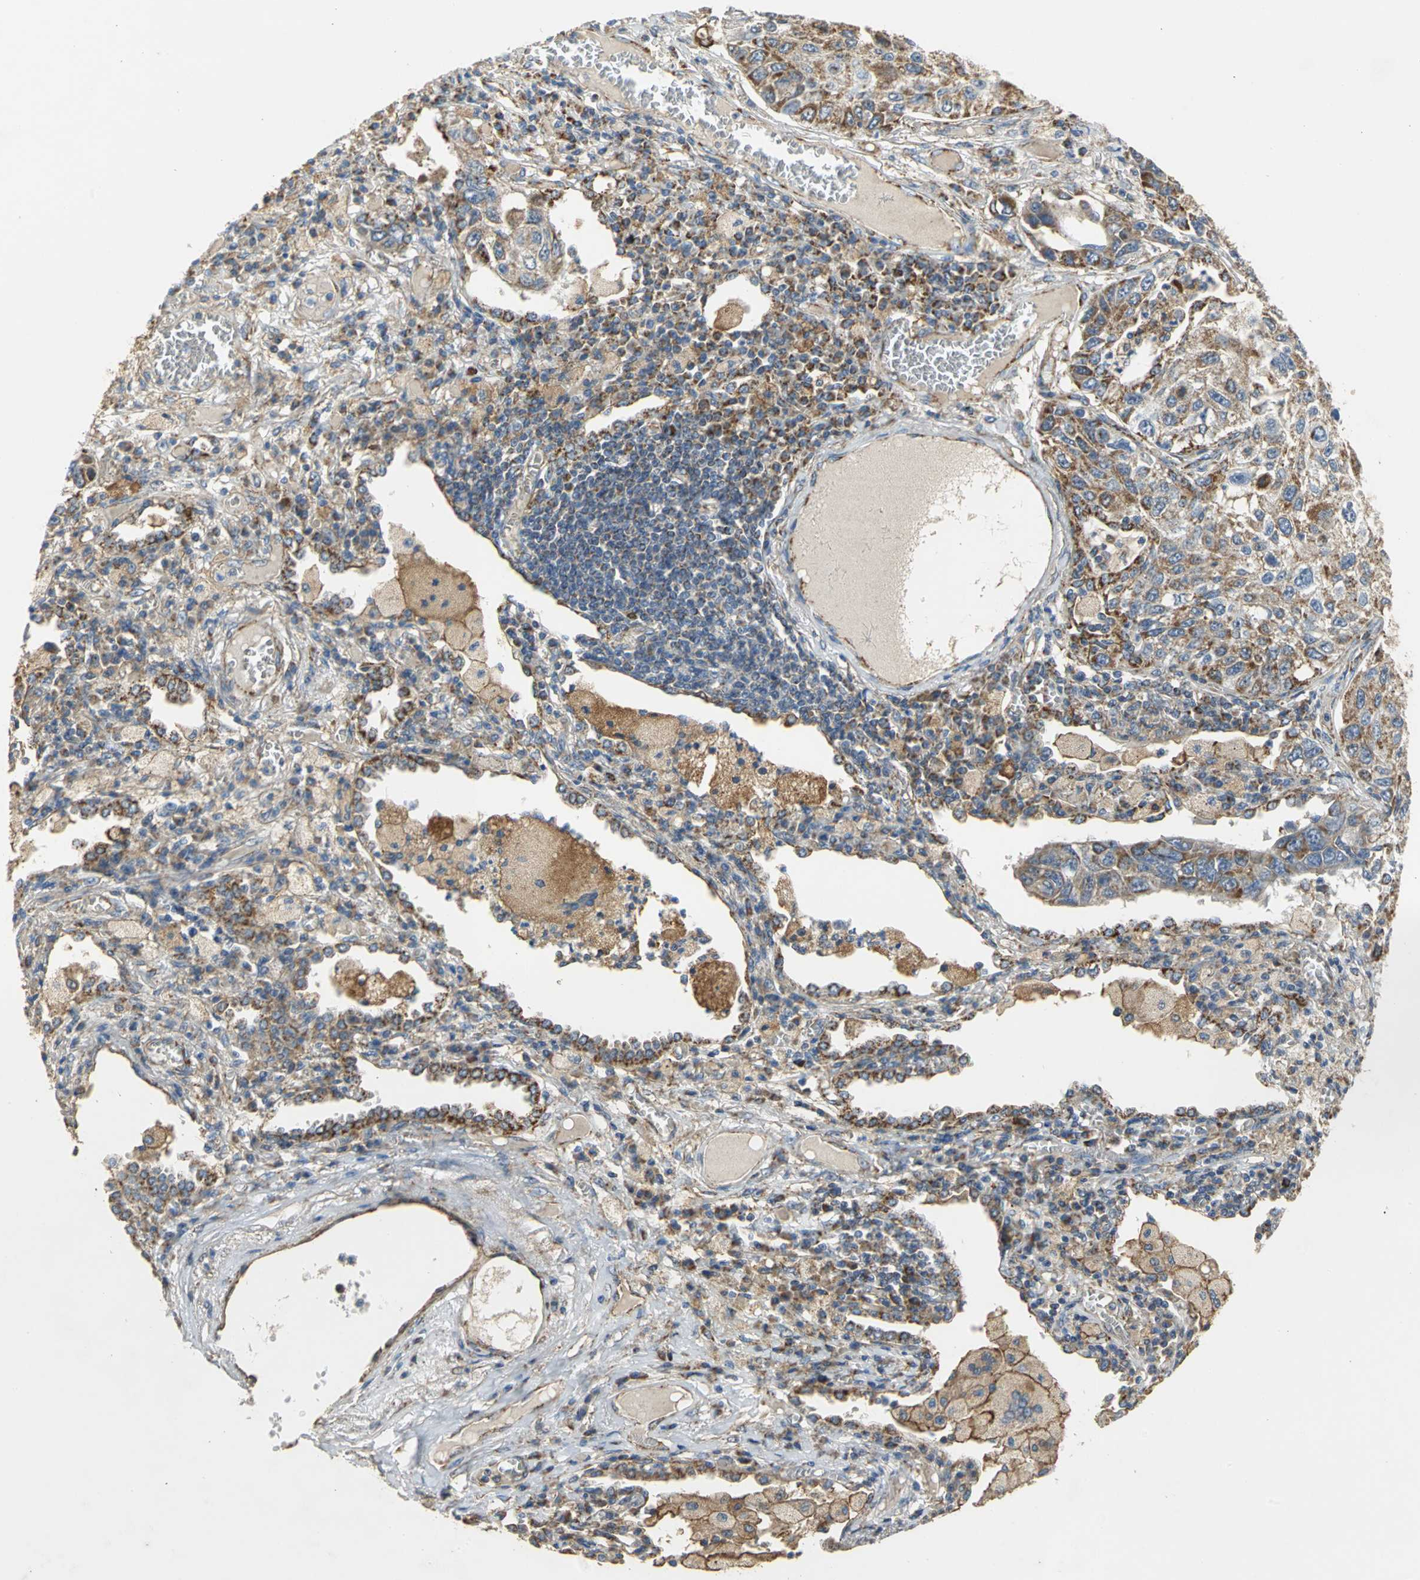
{"staining": {"intensity": "moderate", "quantity": ">75%", "location": "cytoplasmic/membranous"}, "tissue": "lung cancer", "cell_type": "Tumor cells", "image_type": "cancer", "snomed": [{"axis": "morphology", "description": "Squamous cell carcinoma, NOS"}, {"axis": "topography", "description": "Lung"}], "caption": "Squamous cell carcinoma (lung) stained for a protein (brown) shows moderate cytoplasmic/membranous positive positivity in about >75% of tumor cells.", "gene": "NDUFB5", "patient": {"sex": "male", "age": 71}}